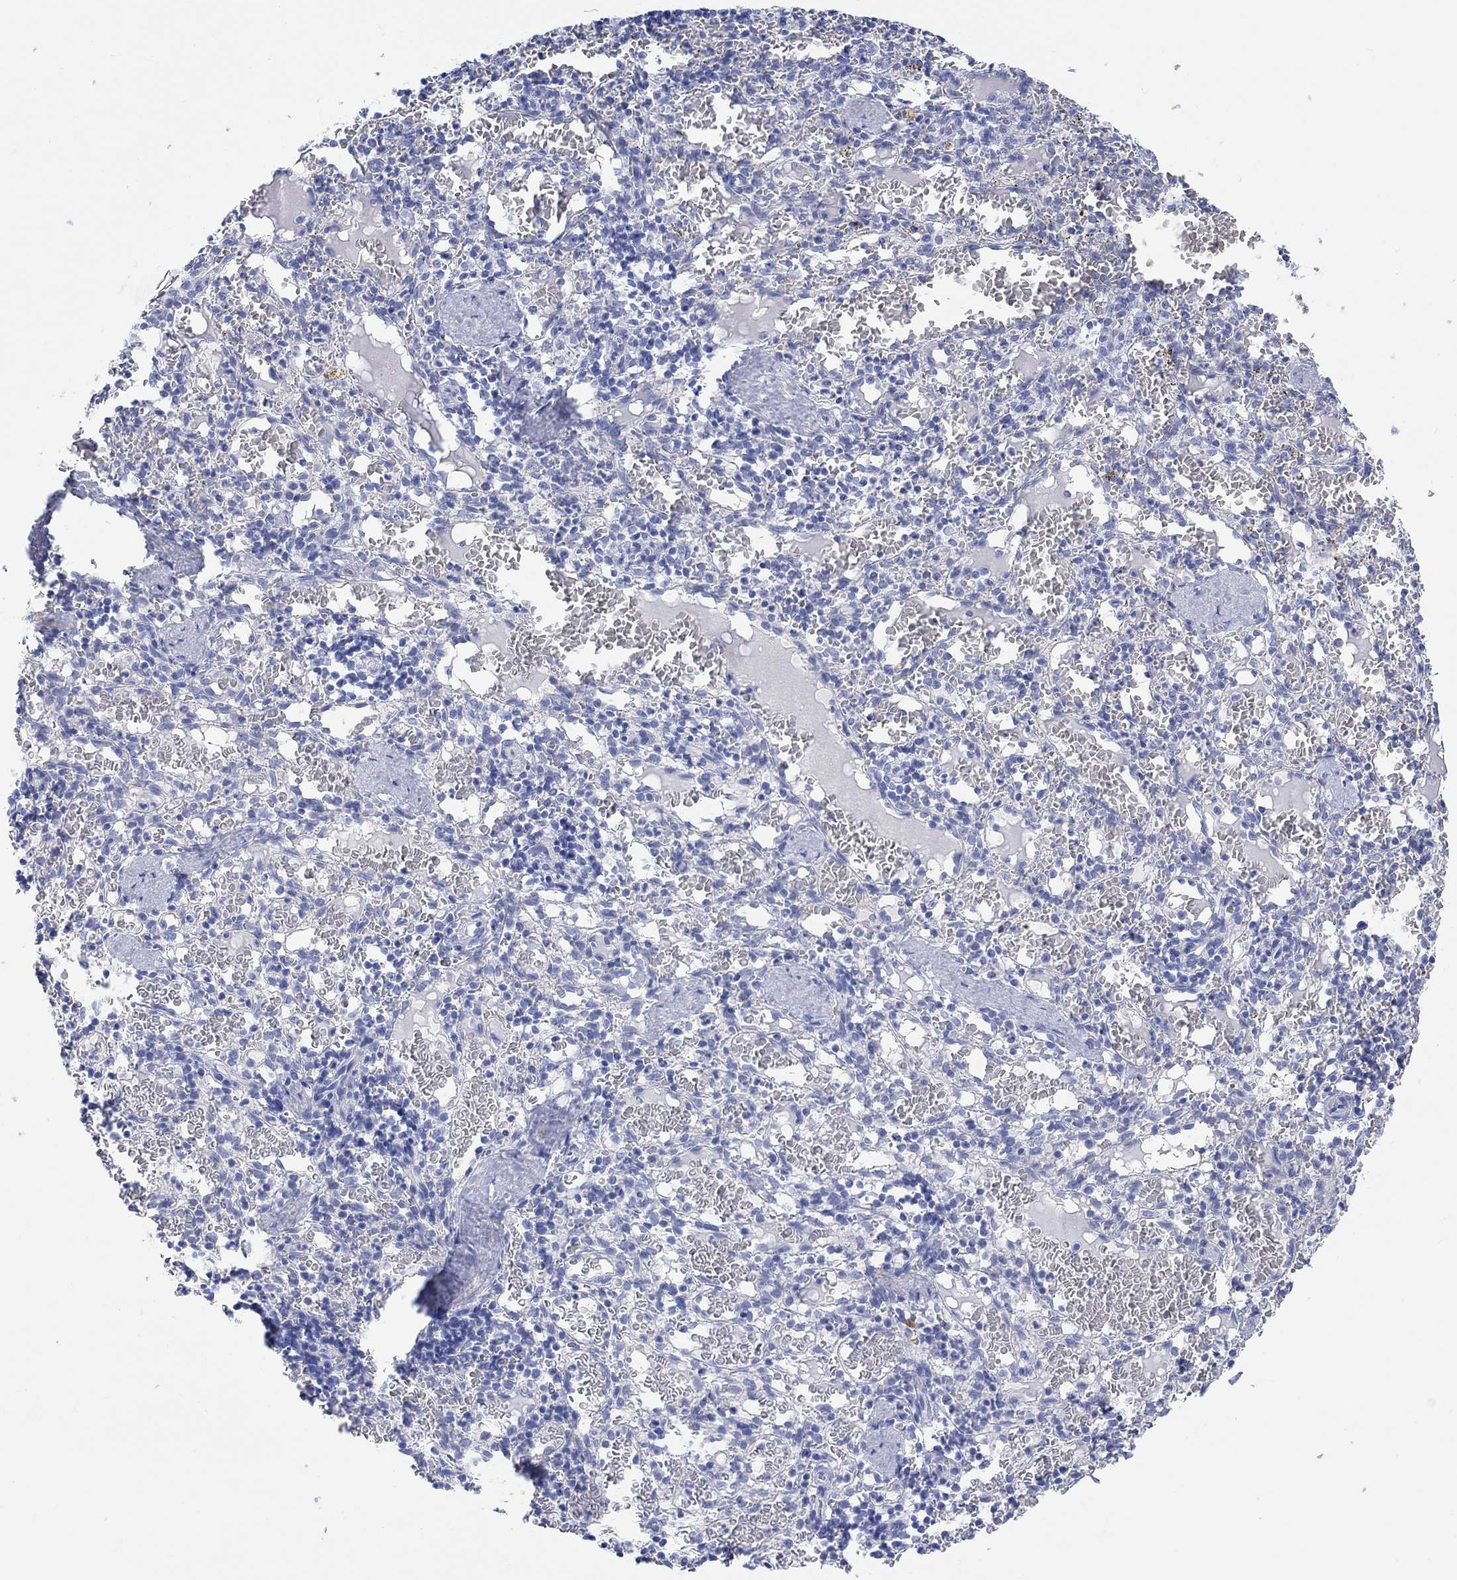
{"staining": {"intensity": "negative", "quantity": "none", "location": "none"}, "tissue": "spleen", "cell_type": "Cells in red pulp", "image_type": "normal", "snomed": [{"axis": "morphology", "description": "Normal tissue, NOS"}, {"axis": "topography", "description": "Spleen"}], "caption": "A high-resolution photomicrograph shows IHC staining of normal spleen, which exhibits no significant staining in cells in red pulp.", "gene": "XIRP2", "patient": {"sex": "male", "age": 11}}